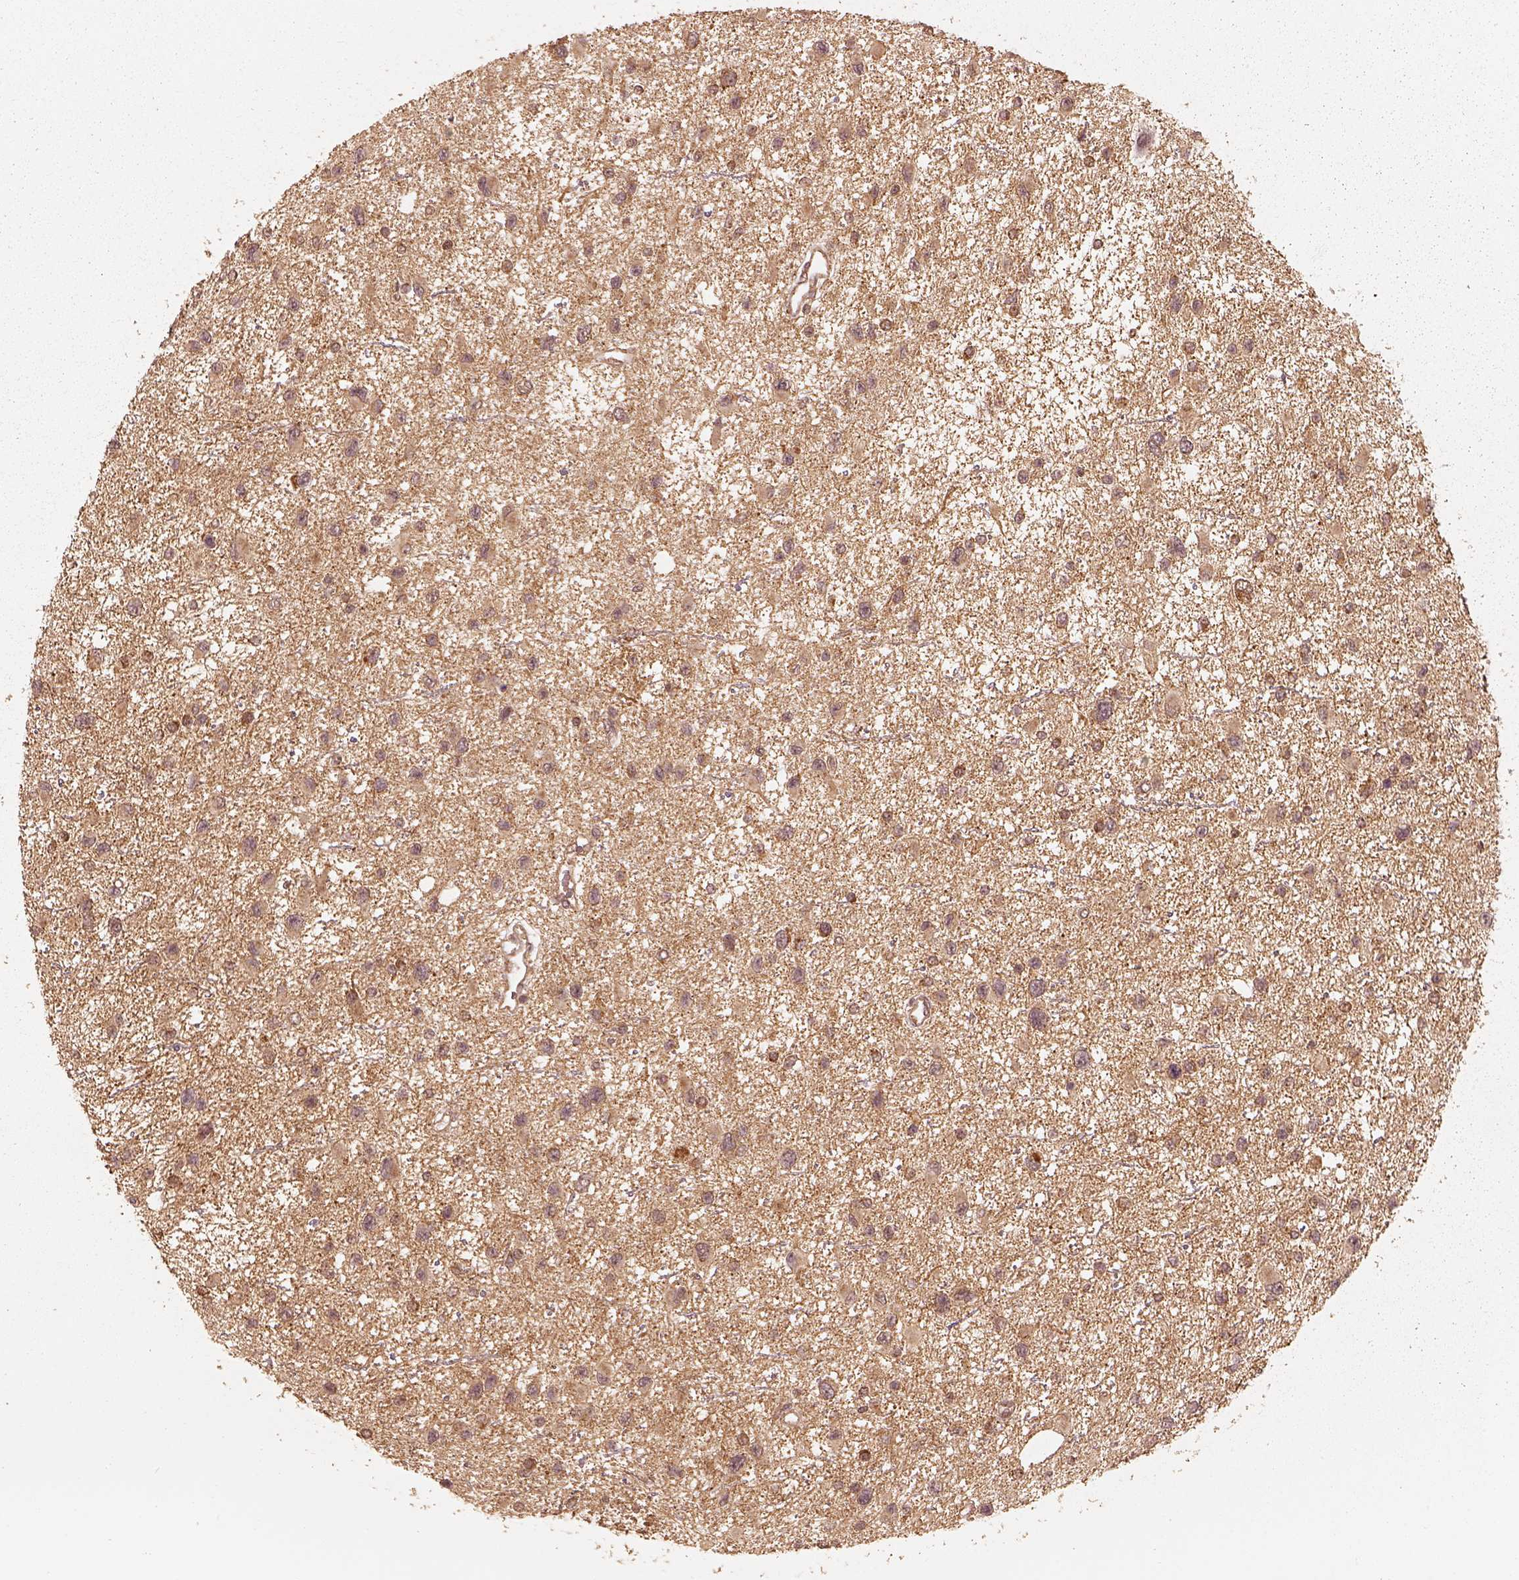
{"staining": {"intensity": "moderate", "quantity": ">75%", "location": "cytoplasmic/membranous"}, "tissue": "glioma", "cell_type": "Tumor cells", "image_type": "cancer", "snomed": [{"axis": "morphology", "description": "Glioma, malignant, Low grade"}, {"axis": "topography", "description": "Brain"}], "caption": "Glioma stained with a protein marker displays moderate staining in tumor cells.", "gene": "DNAJC25", "patient": {"sex": "female", "age": 32}}